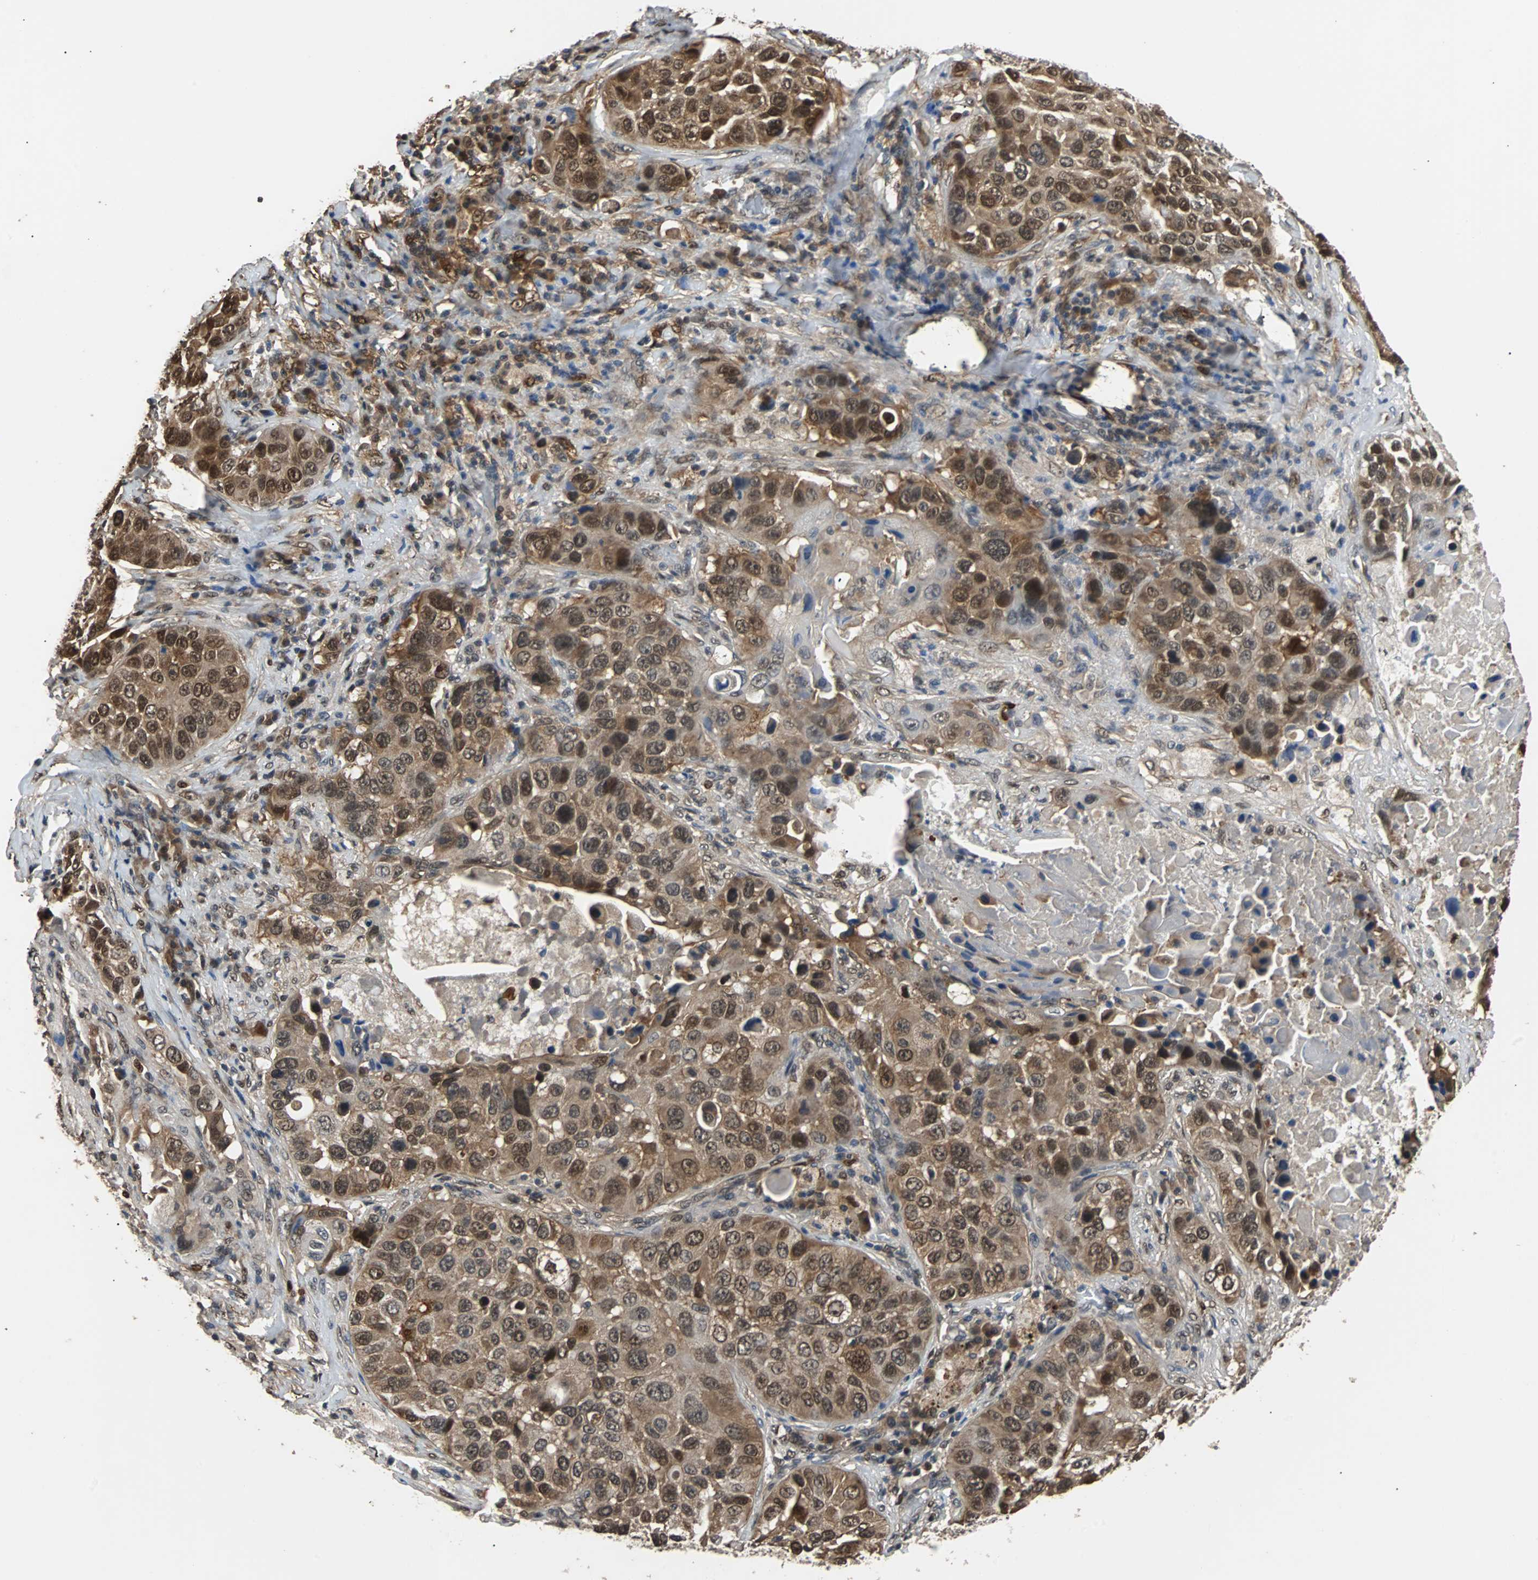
{"staining": {"intensity": "moderate", "quantity": ">75%", "location": "cytoplasmic/membranous,nuclear"}, "tissue": "lung cancer", "cell_type": "Tumor cells", "image_type": "cancer", "snomed": [{"axis": "morphology", "description": "Squamous cell carcinoma, NOS"}, {"axis": "topography", "description": "Lung"}], "caption": "The photomicrograph exhibits a brown stain indicating the presence of a protein in the cytoplasmic/membranous and nuclear of tumor cells in lung squamous cell carcinoma.", "gene": "PRDX6", "patient": {"sex": "male", "age": 57}}